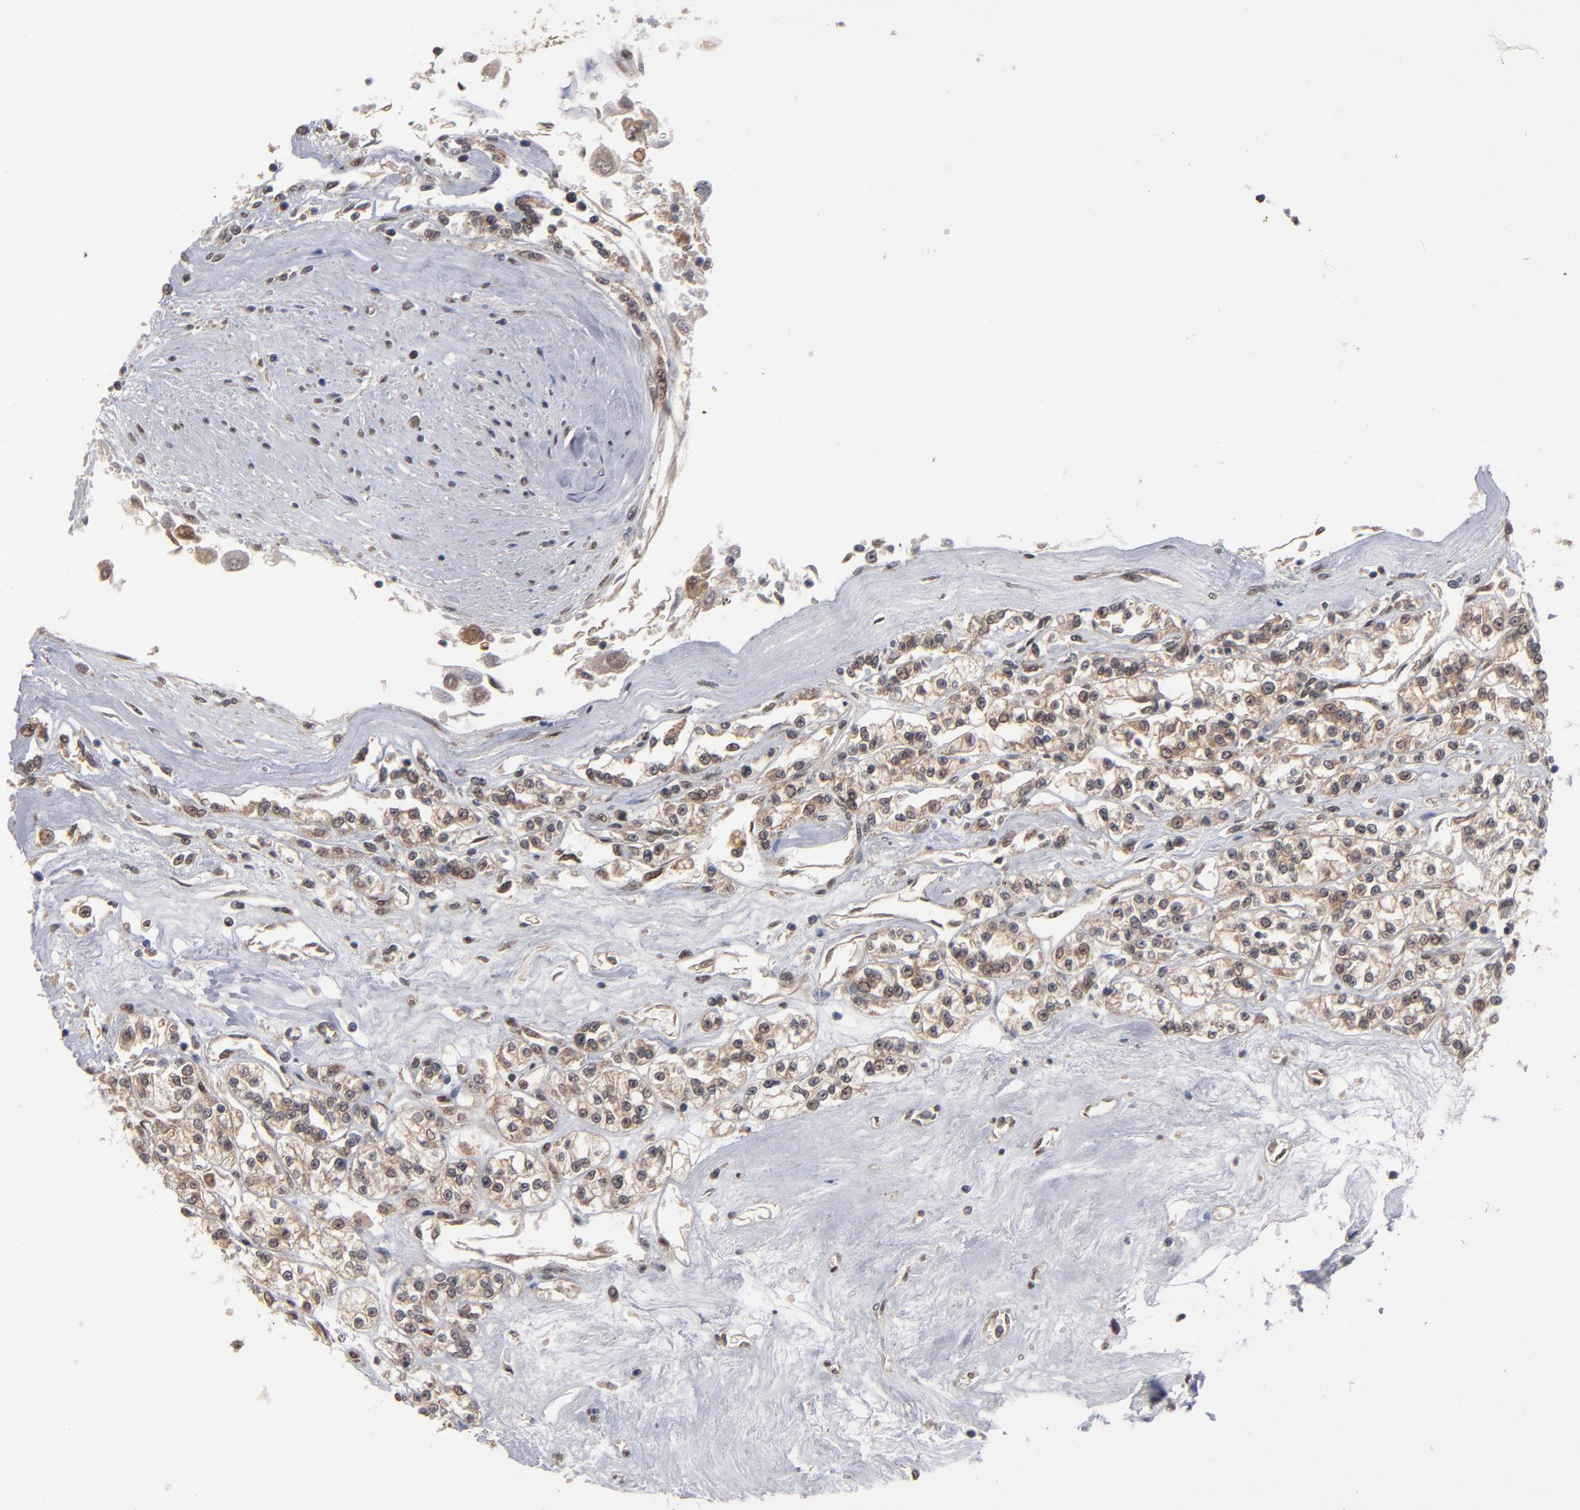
{"staining": {"intensity": "weak", "quantity": ">75%", "location": "cytoplasmic/membranous,nuclear"}, "tissue": "renal cancer", "cell_type": "Tumor cells", "image_type": "cancer", "snomed": [{"axis": "morphology", "description": "Adenocarcinoma, NOS"}, {"axis": "topography", "description": "Kidney"}], "caption": "Immunohistochemistry (DAB) staining of renal cancer (adenocarcinoma) displays weak cytoplasmic/membranous and nuclear protein staining in about >75% of tumor cells.", "gene": "HUWE1", "patient": {"sex": "female", "age": 76}}